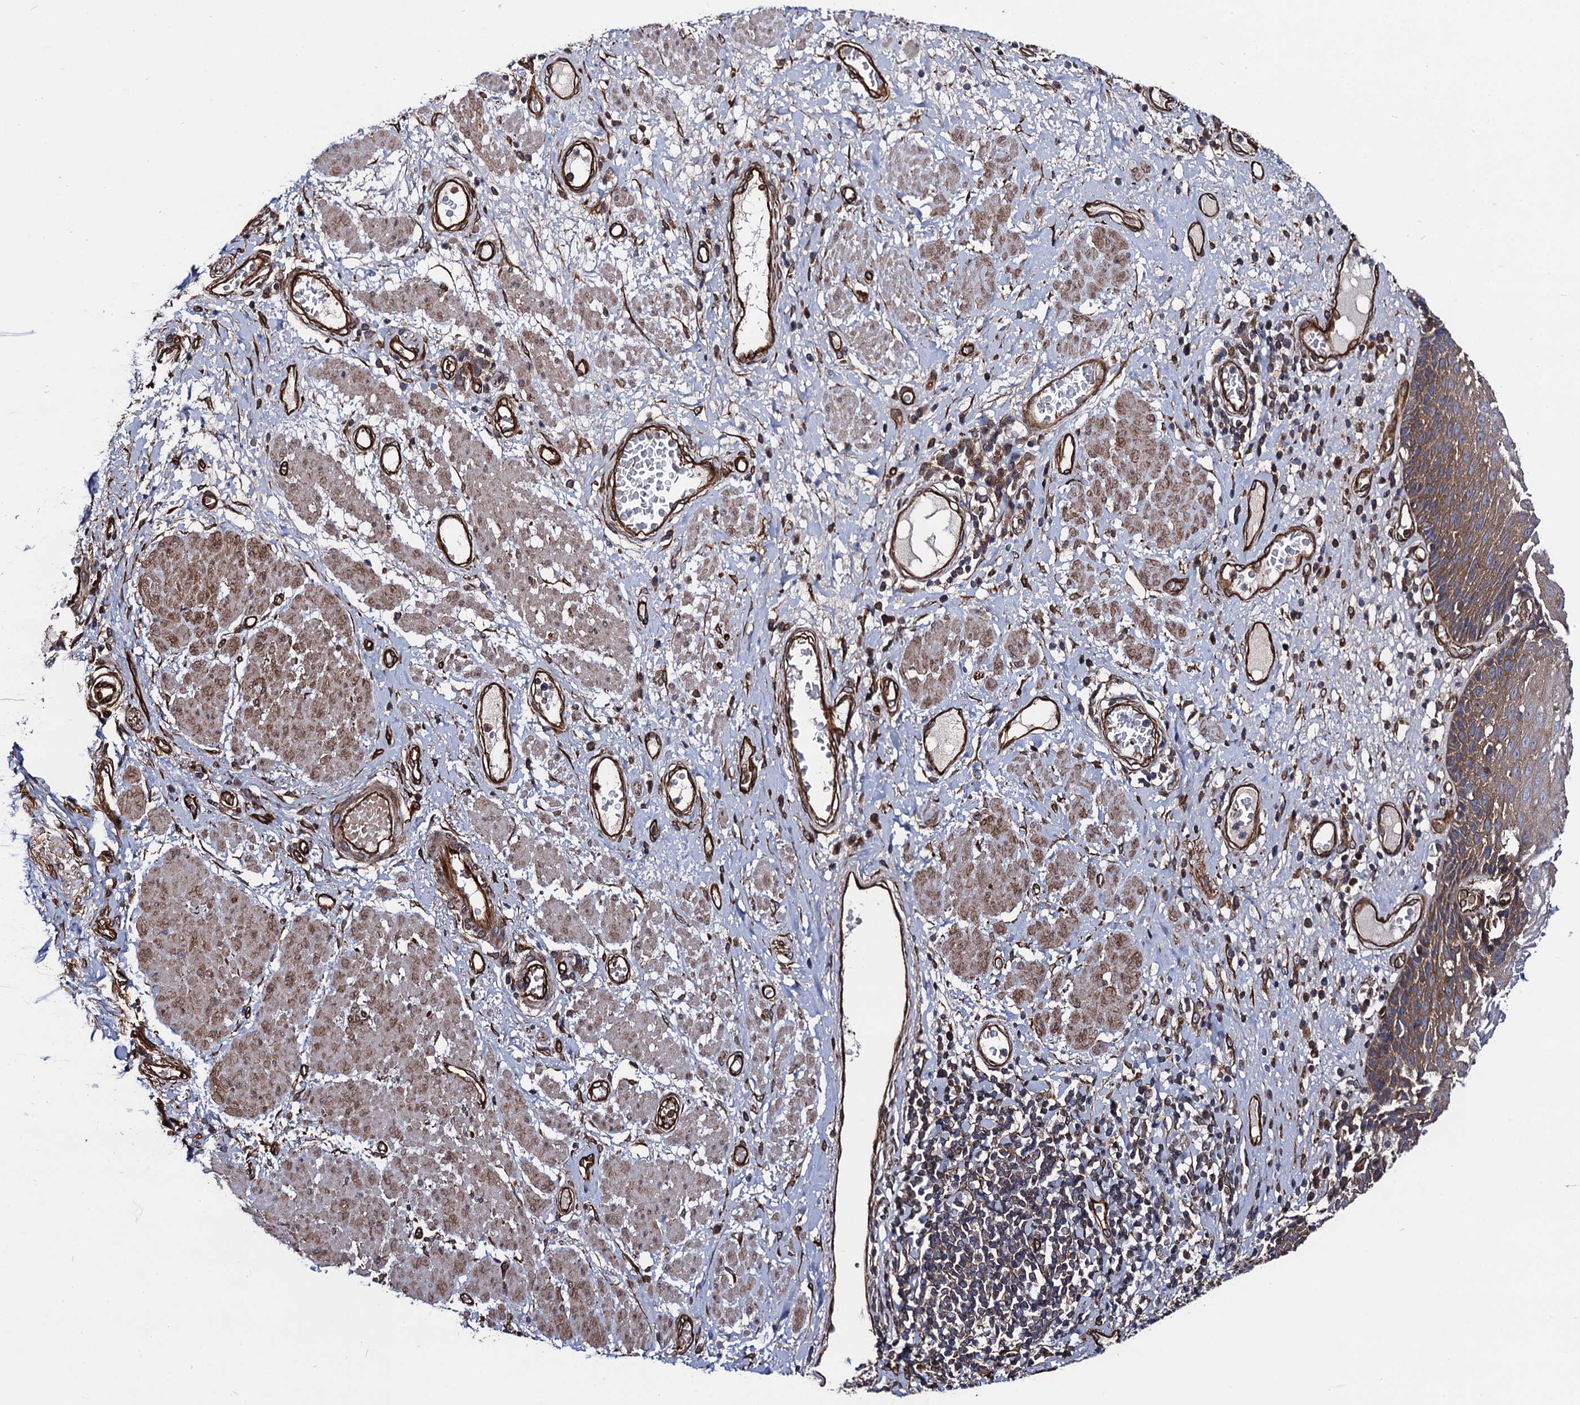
{"staining": {"intensity": "moderate", "quantity": ">75%", "location": "cytoplasmic/membranous"}, "tissue": "esophagus", "cell_type": "Squamous epithelial cells", "image_type": "normal", "snomed": [{"axis": "morphology", "description": "Normal tissue, NOS"}, {"axis": "morphology", "description": "Adenocarcinoma, NOS"}, {"axis": "topography", "description": "Esophagus"}], "caption": "IHC (DAB (3,3'-diaminobenzidine)) staining of normal human esophagus shows moderate cytoplasmic/membranous protein expression in about >75% of squamous epithelial cells.", "gene": "CIP2A", "patient": {"sex": "male", "age": 62}}